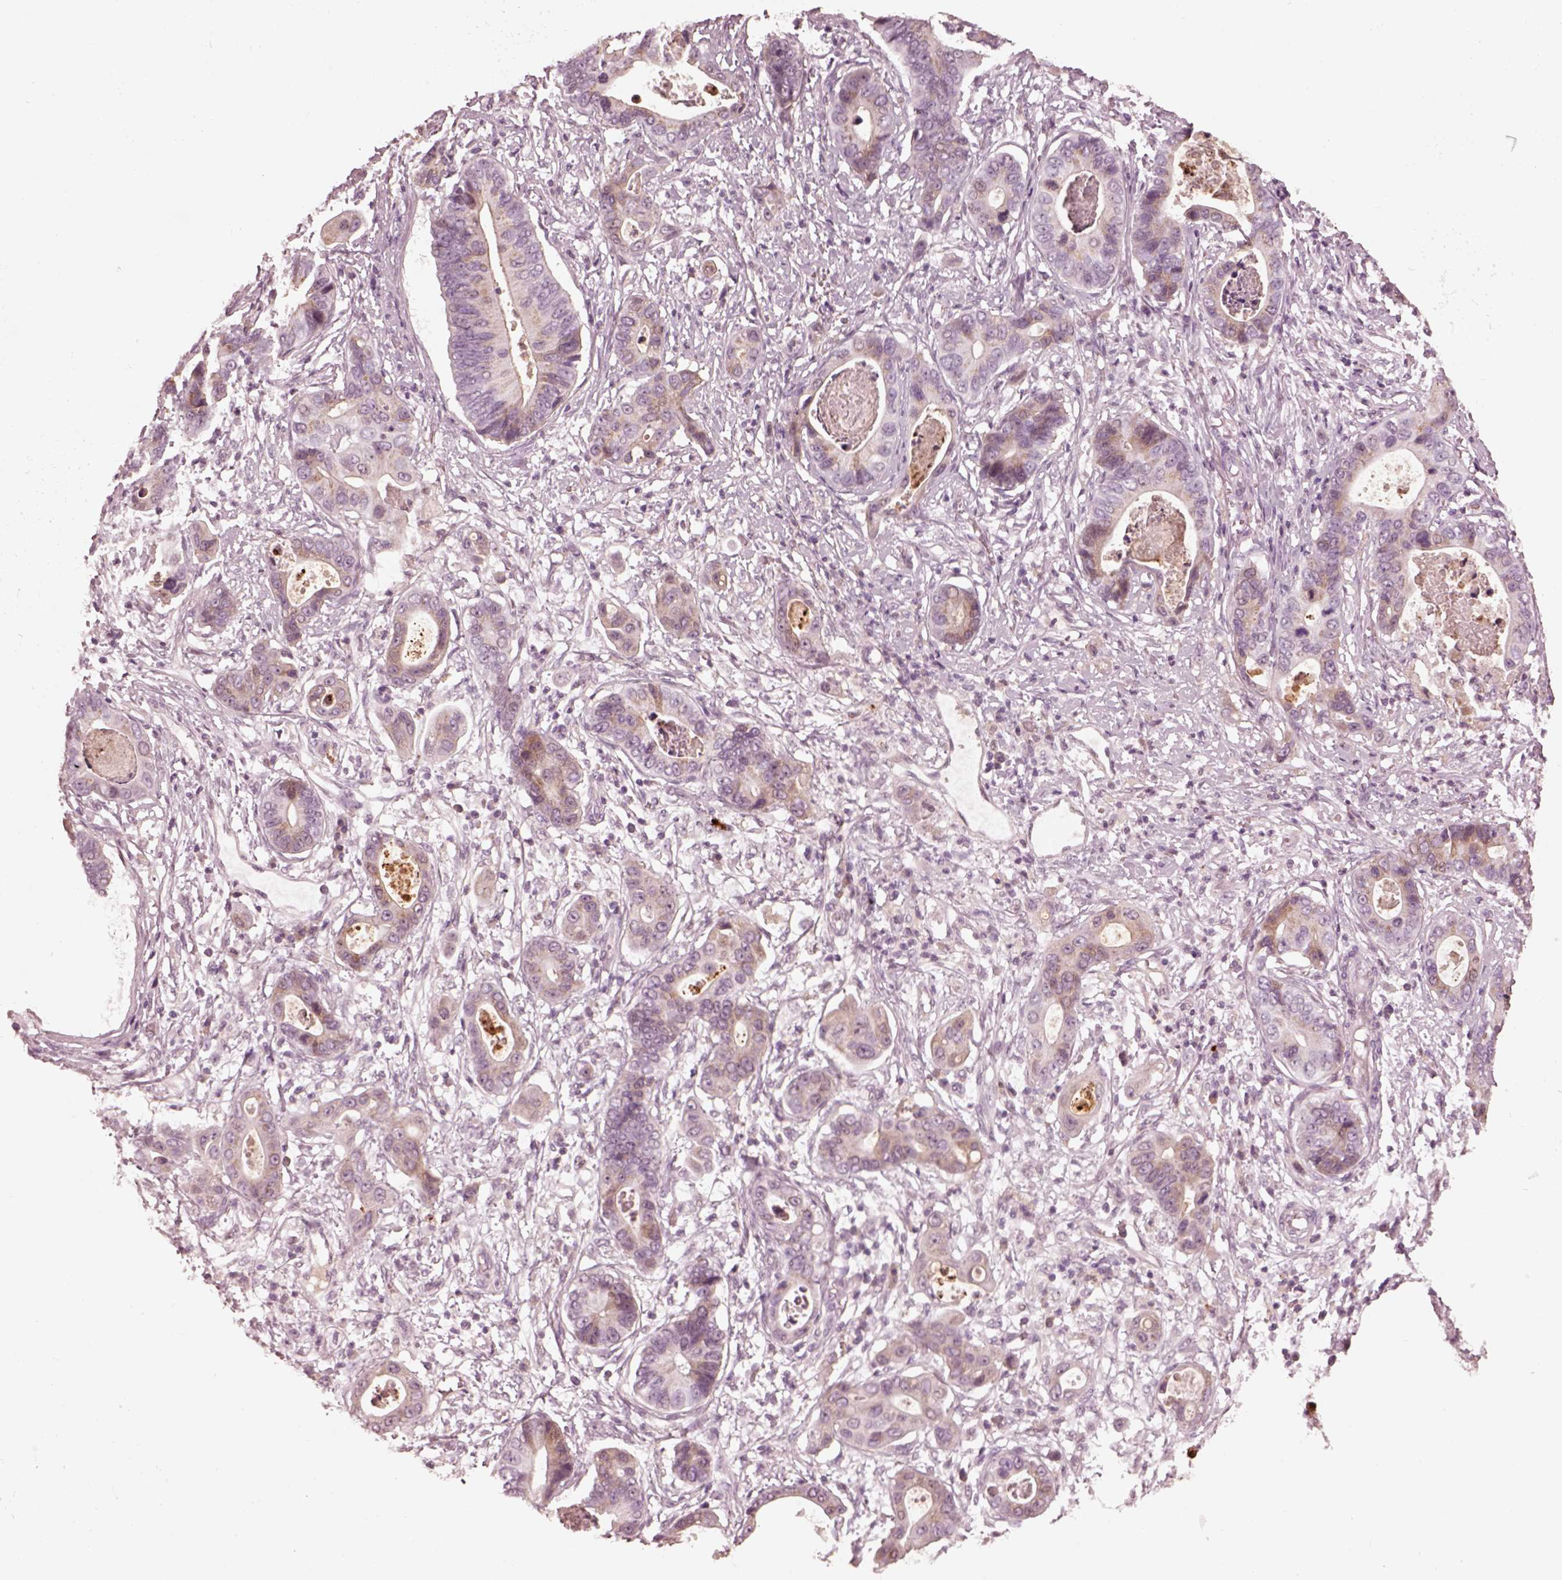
{"staining": {"intensity": "weak", "quantity": ">75%", "location": "cytoplasmic/membranous"}, "tissue": "stomach cancer", "cell_type": "Tumor cells", "image_type": "cancer", "snomed": [{"axis": "morphology", "description": "Adenocarcinoma, NOS"}, {"axis": "topography", "description": "Stomach"}], "caption": "Adenocarcinoma (stomach) tissue shows weak cytoplasmic/membranous positivity in about >75% of tumor cells", "gene": "KCNA2", "patient": {"sex": "male", "age": 84}}